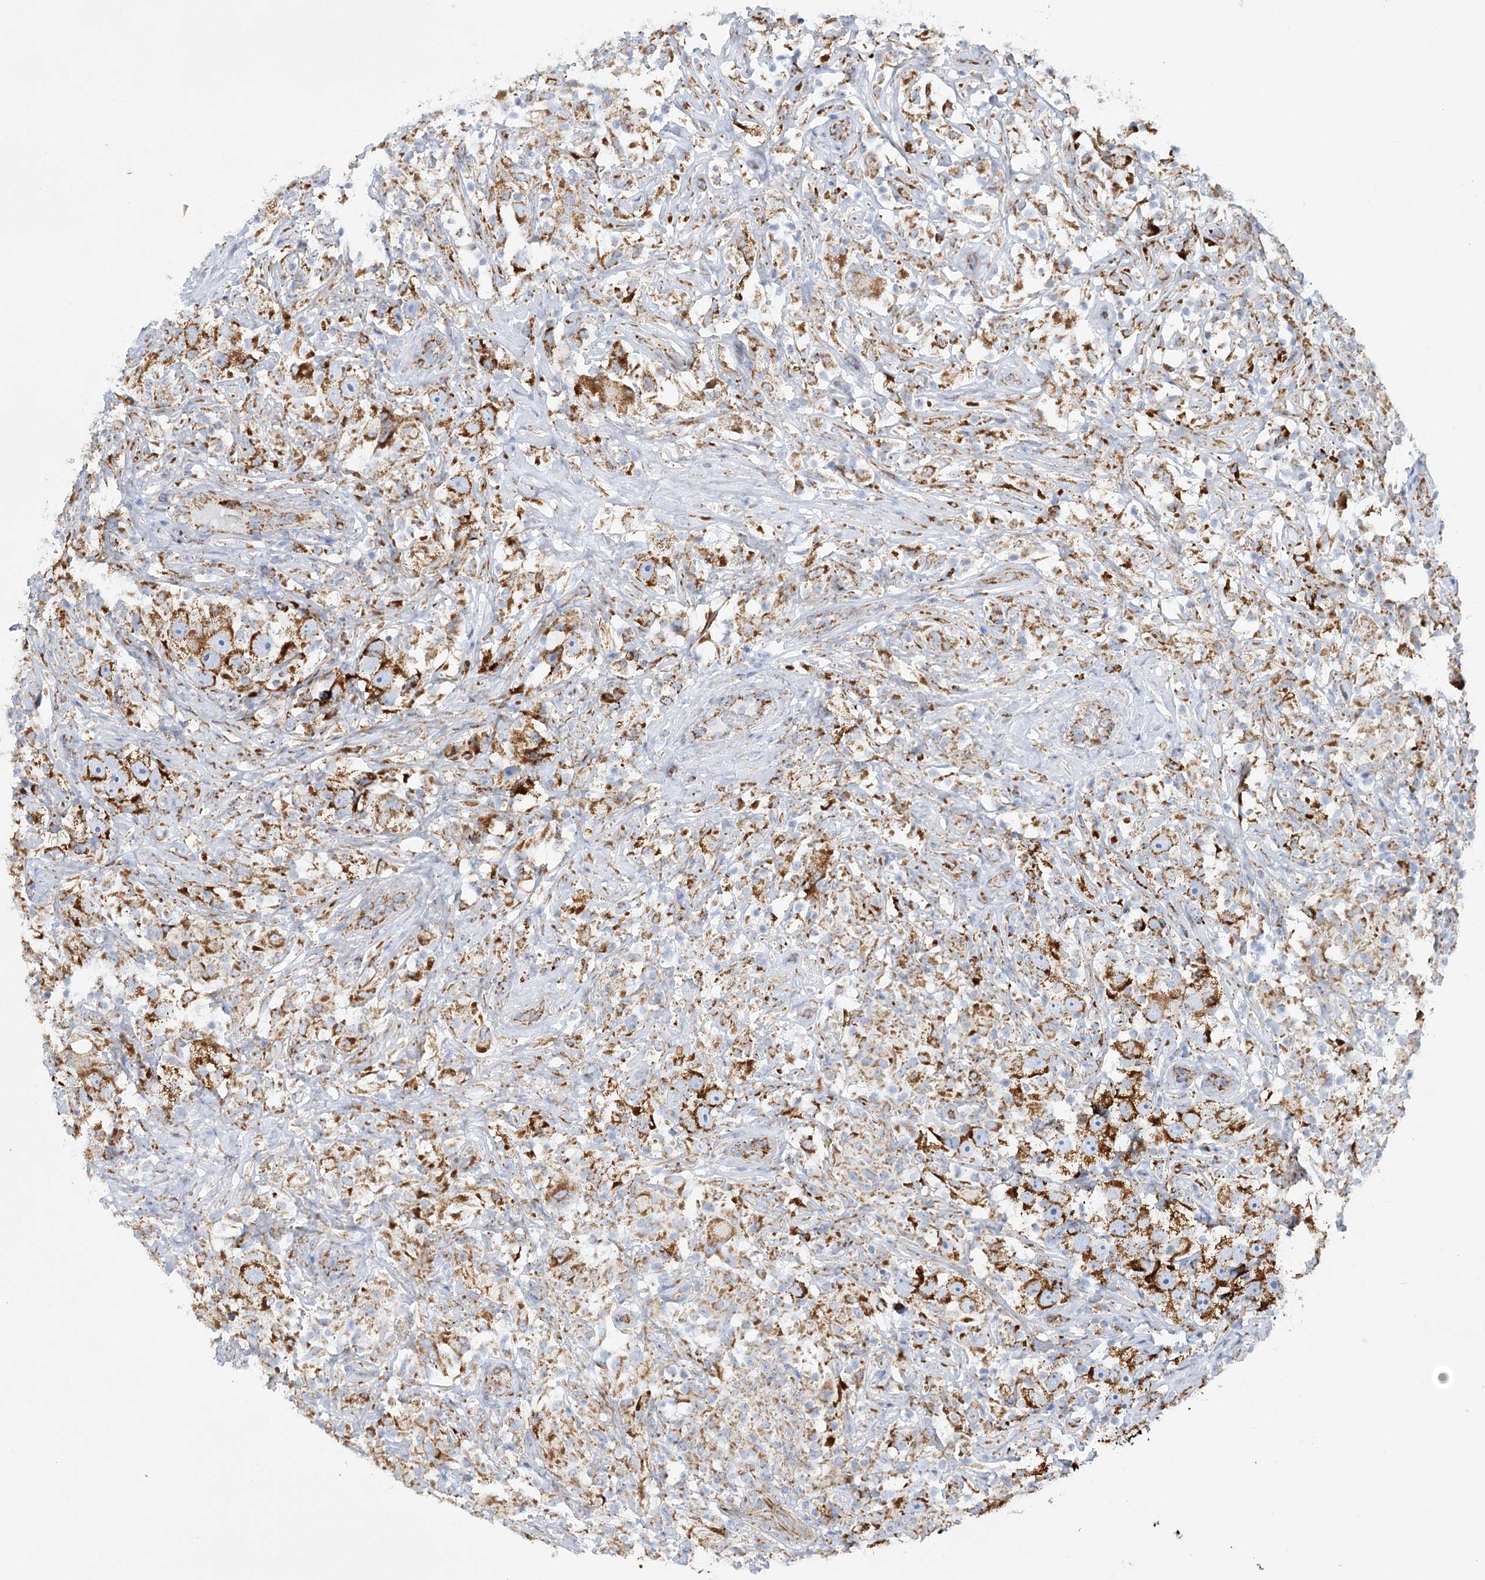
{"staining": {"intensity": "strong", "quantity": ">75%", "location": "cytoplasmic/membranous"}, "tissue": "testis cancer", "cell_type": "Tumor cells", "image_type": "cancer", "snomed": [{"axis": "morphology", "description": "Seminoma, NOS"}, {"axis": "topography", "description": "Testis"}], "caption": "Testis seminoma stained with DAB IHC shows high levels of strong cytoplasmic/membranous expression in approximately >75% of tumor cells.", "gene": "DHTKD1", "patient": {"sex": "male", "age": 49}}